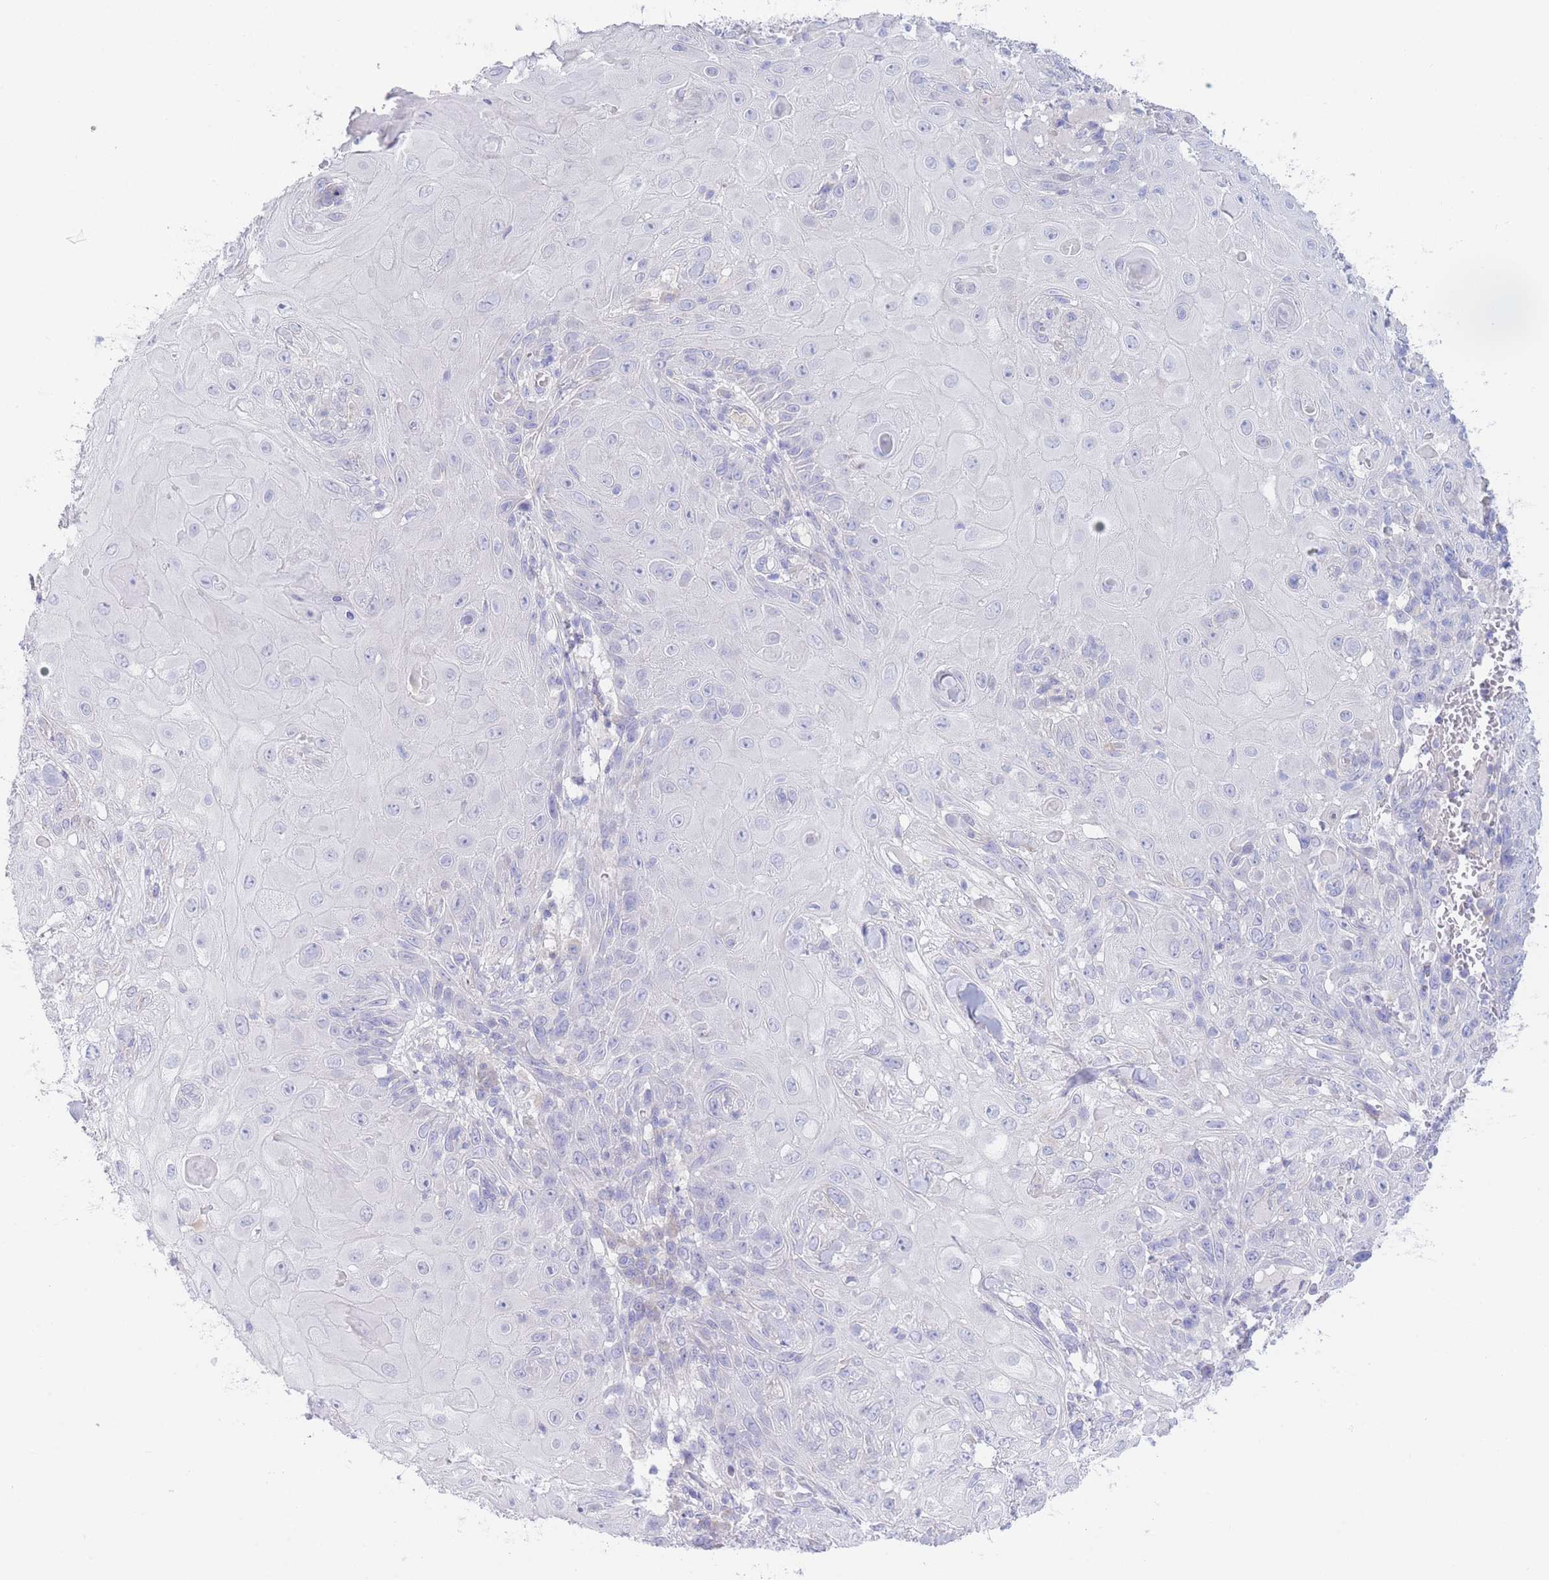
{"staining": {"intensity": "negative", "quantity": "none", "location": "none"}, "tissue": "skin cancer", "cell_type": "Tumor cells", "image_type": "cancer", "snomed": [{"axis": "morphology", "description": "Normal tissue, NOS"}, {"axis": "morphology", "description": "Squamous cell carcinoma, NOS"}, {"axis": "topography", "description": "Skin"}, {"axis": "topography", "description": "Cartilage tissue"}], "caption": "Immunohistochemistry of squamous cell carcinoma (skin) shows no positivity in tumor cells.", "gene": "PCDHB3", "patient": {"sex": "female", "age": 79}}